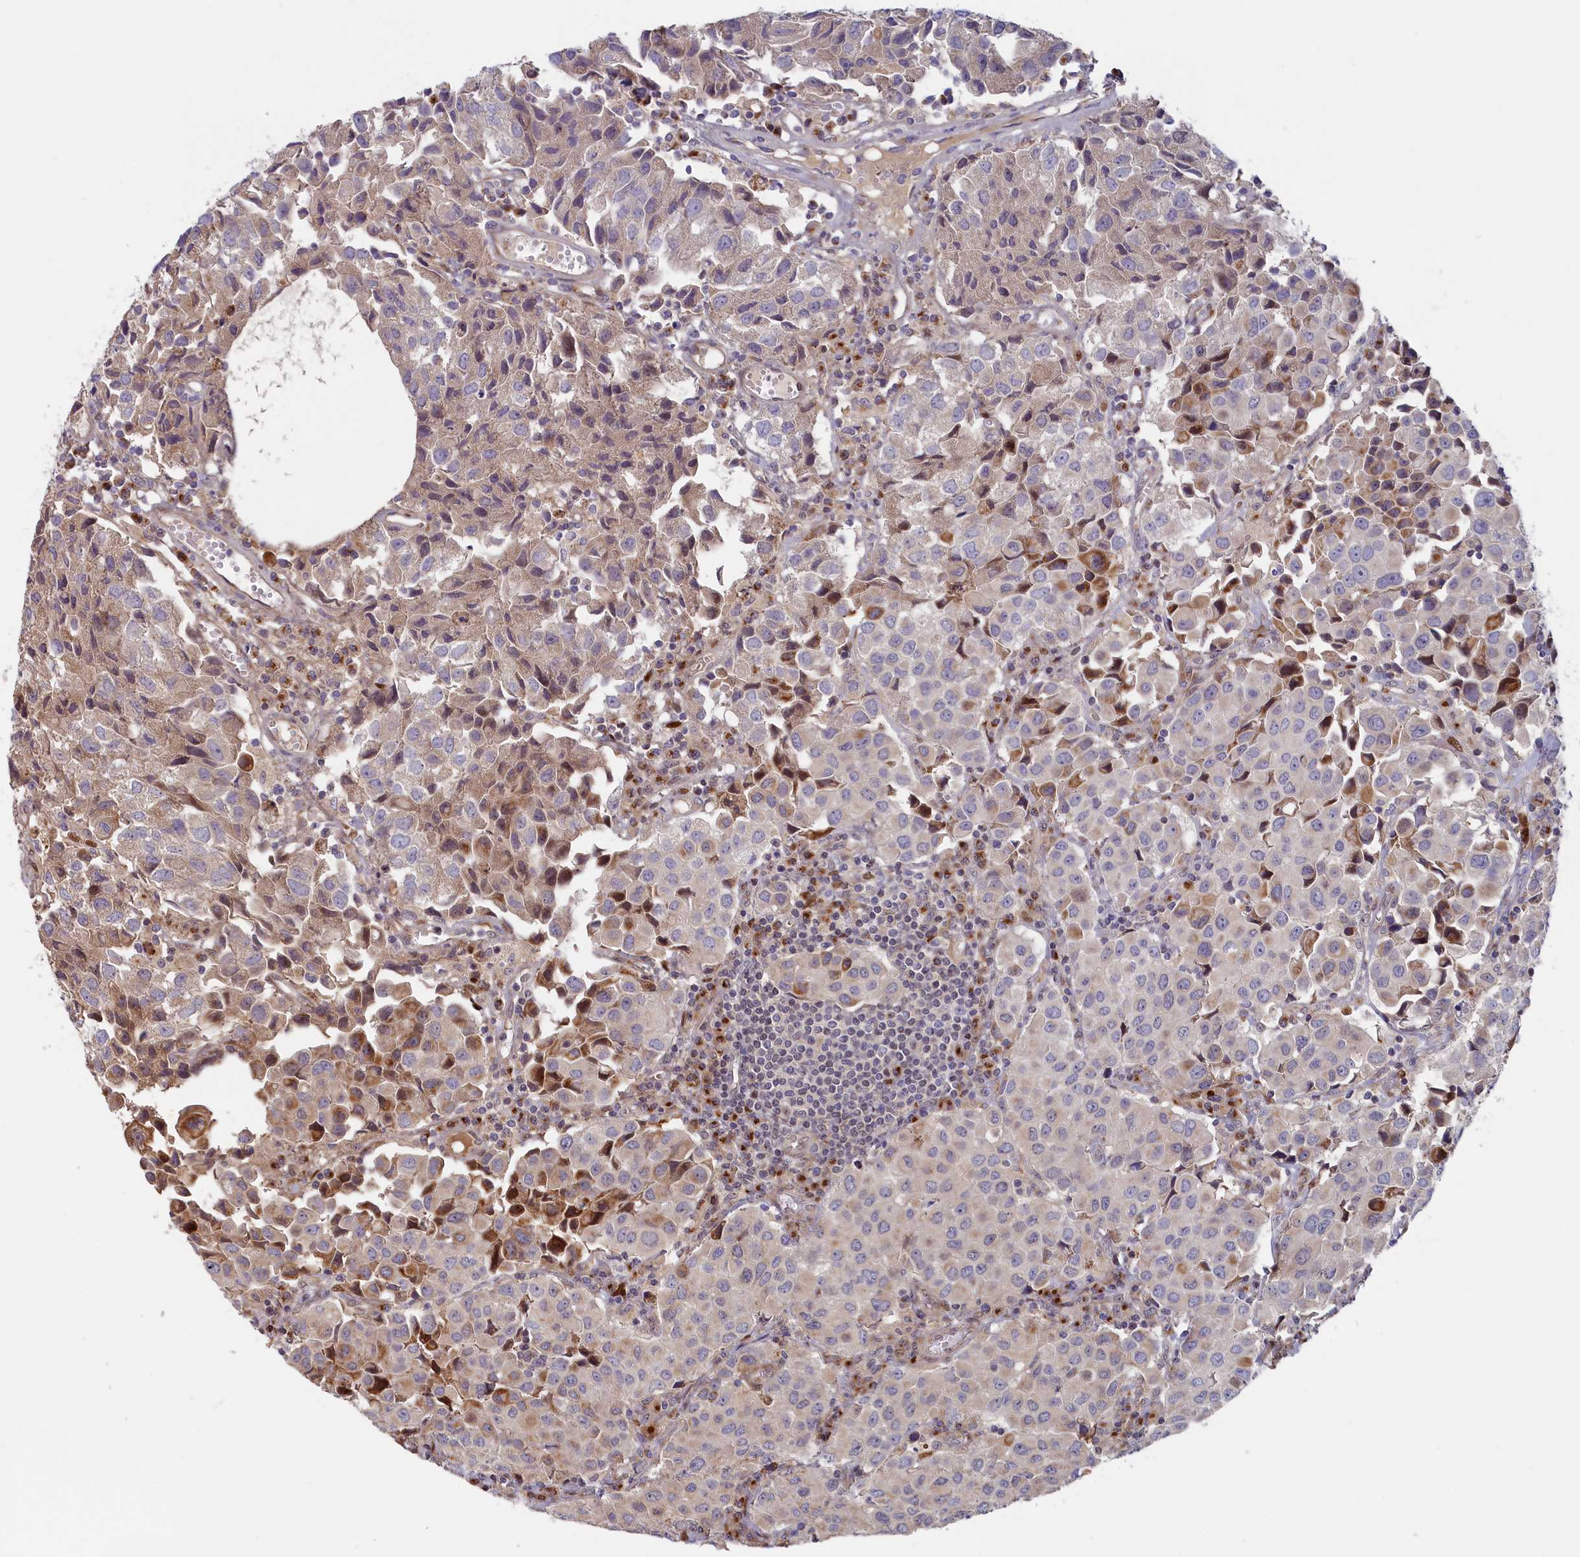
{"staining": {"intensity": "moderate", "quantity": "<25%", "location": "cytoplasmic/membranous"}, "tissue": "urothelial cancer", "cell_type": "Tumor cells", "image_type": "cancer", "snomed": [{"axis": "morphology", "description": "Urothelial carcinoma, High grade"}, {"axis": "topography", "description": "Urinary bladder"}], "caption": "IHC (DAB (3,3'-diaminobenzidine)) staining of urothelial cancer exhibits moderate cytoplasmic/membranous protein positivity in about <25% of tumor cells.", "gene": "CHST12", "patient": {"sex": "female", "age": 75}}